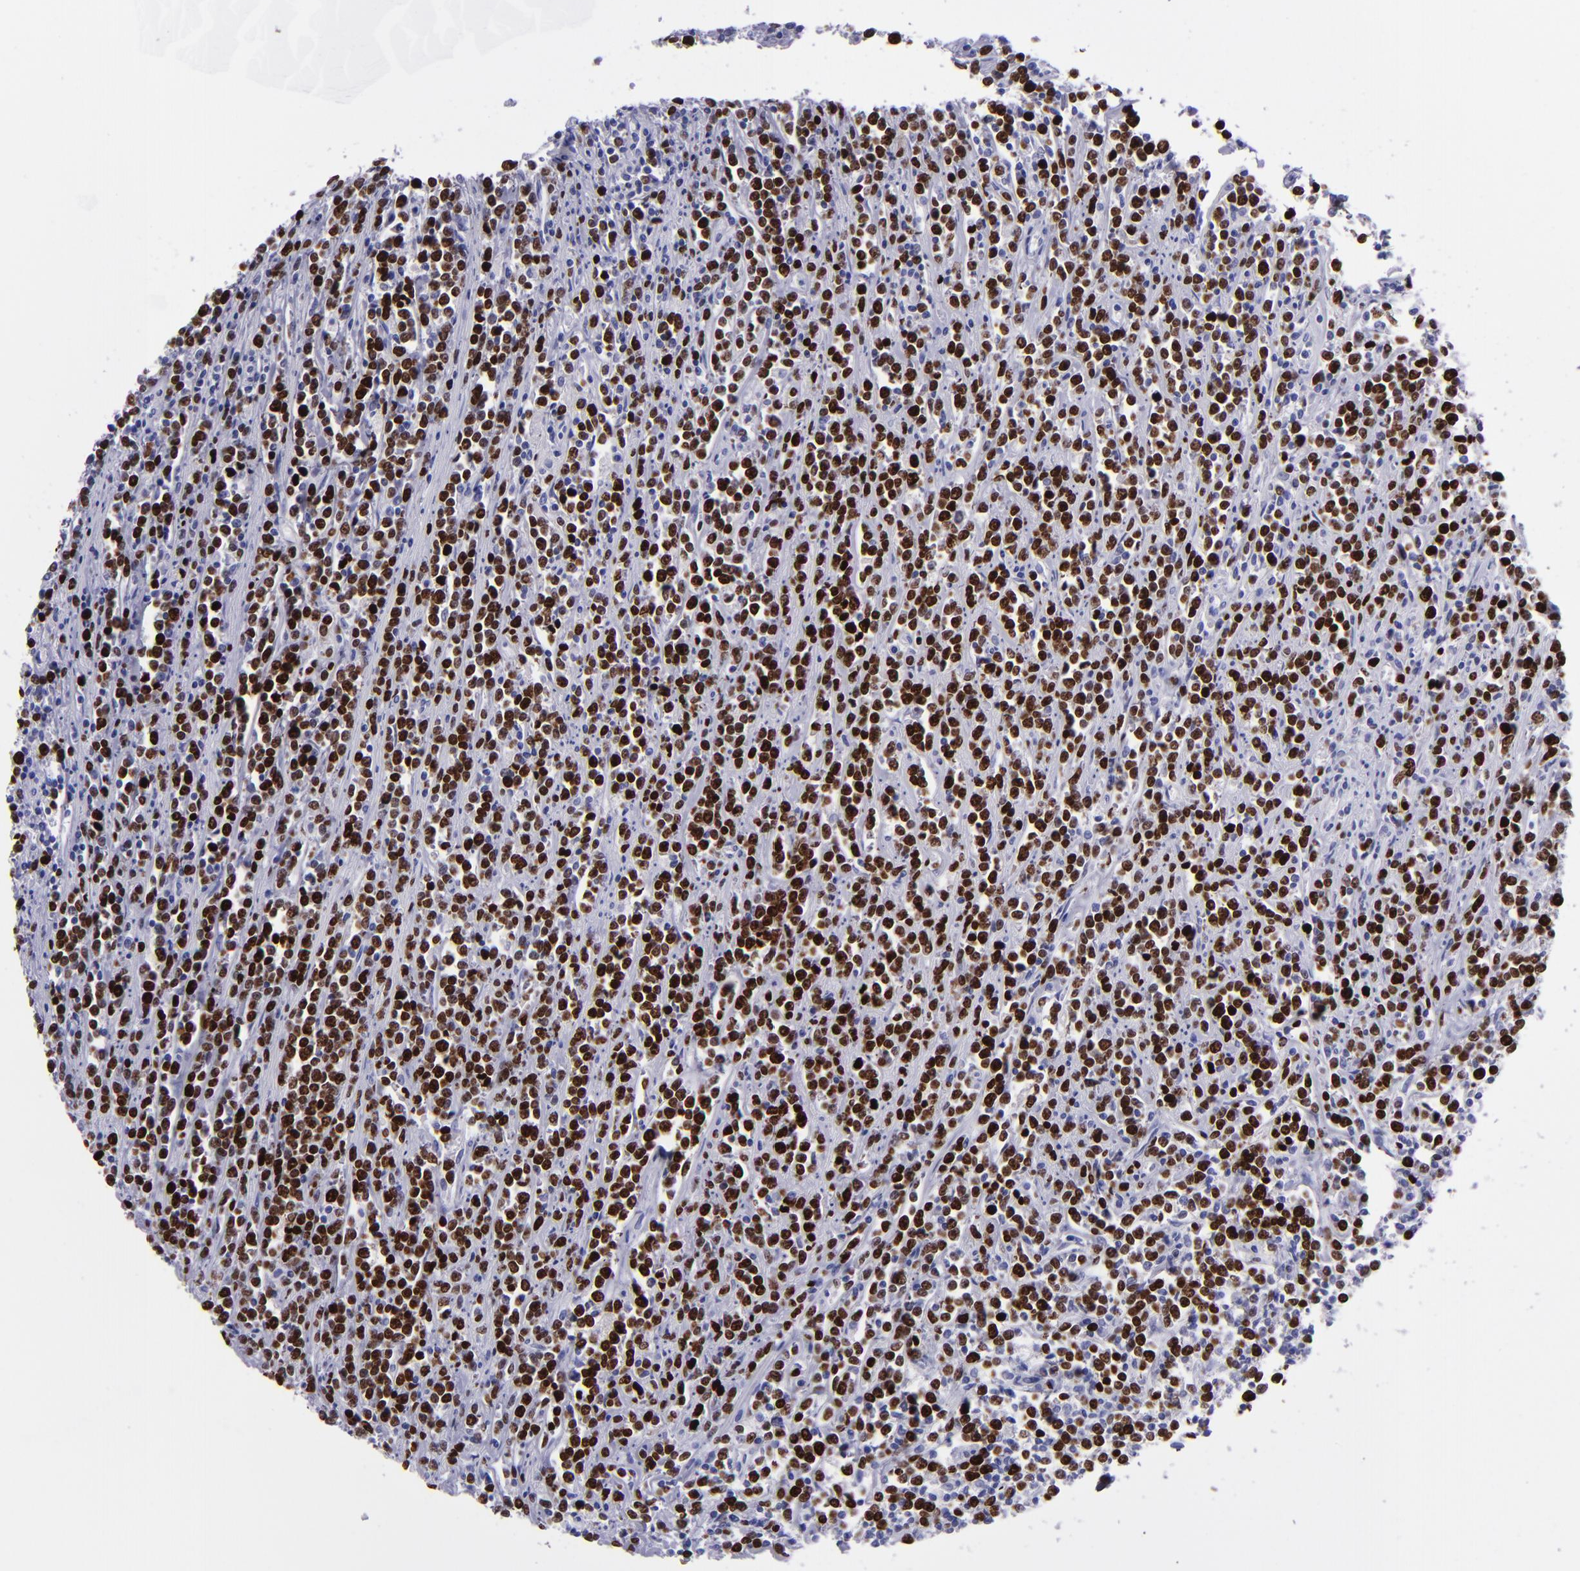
{"staining": {"intensity": "strong", "quantity": ">75%", "location": "nuclear"}, "tissue": "lymphoma", "cell_type": "Tumor cells", "image_type": "cancer", "snomed": [{"axis": "morphology", "description": "Malignant lymphoma, non-Hodgkin's type, High grade"}, {"axis": "topography", "description": "Small intestine"}, {"axis": "topography", "description": "Colon"}], "caption": "High-grade malignant lymphoma, non-Hodgkin's type tissue exhibits strong nuclear staining in about >75% of tumor cells, visualized by immunohistochemistry.", "gene": "TOP2A", "patient": {"sex": "male", "age": 8}}